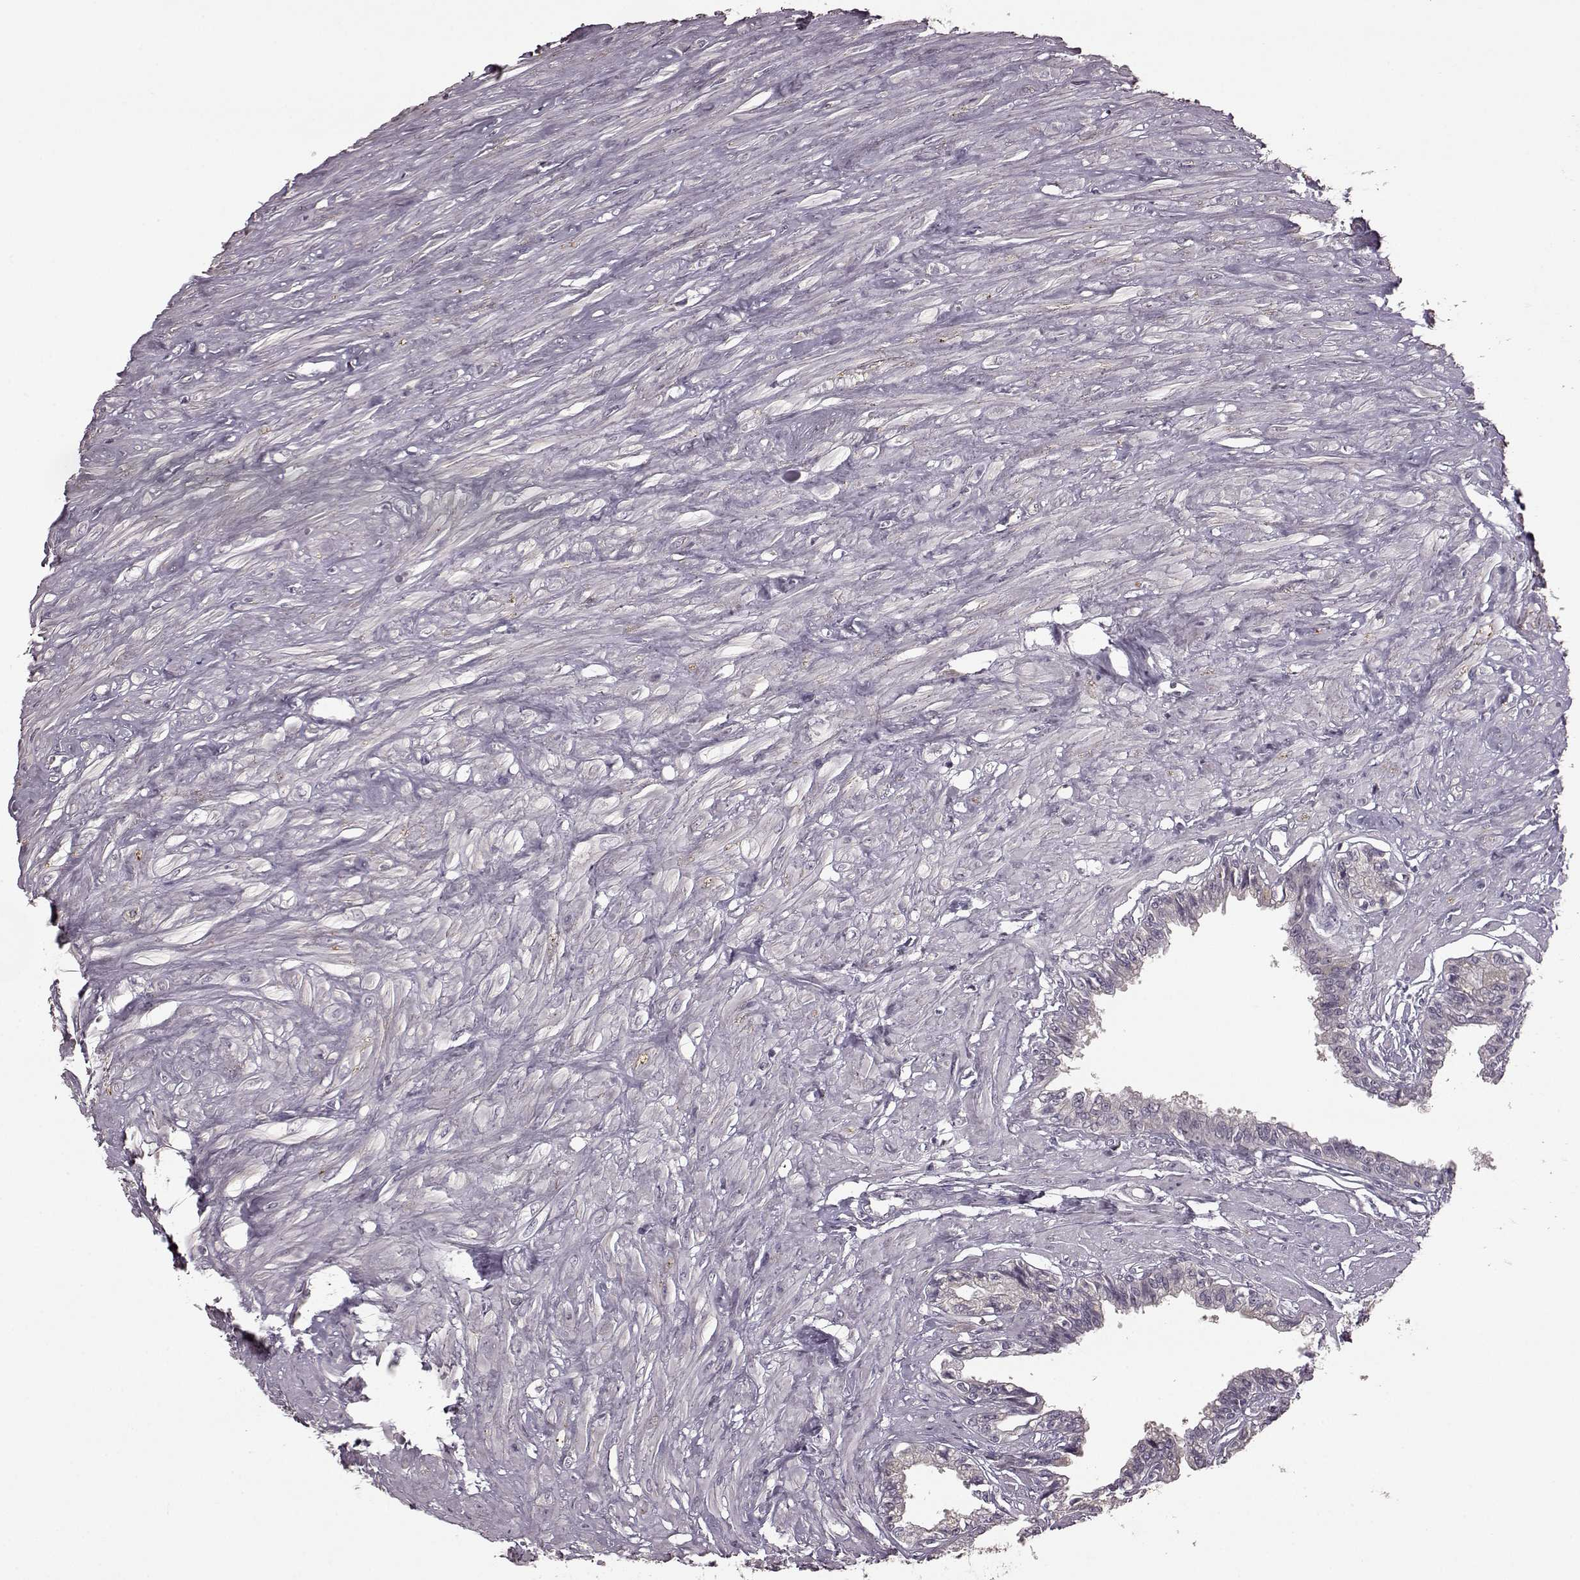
{"staining": {"intensity": "negative", "quantity": "none", "location": "none"}, "tissue": "seminal vesicle", "cell_type": "Glandular cells", "image_type": "normal", "snomed": [{"axis": "morphology", "description": "Normal tissue, NOS"}, {"axis": "morphology", "description": "Urothelial carcinoma, NOS"}, {"axis": "topography", "description": "Urinary bladder"}, {"axis": "topography", "description": "Seminal veicle"}], "caption": "Image shows no protein positivity in glandular cells of normal seminal vesicle. The staining was performed using DAB to visualize the protein expression in brown, while the nuclei were stained in blue with hematoxylin (Magnification: 20x).", "gene": "NRL", "patient": {"sex": "male", "age": 76}}